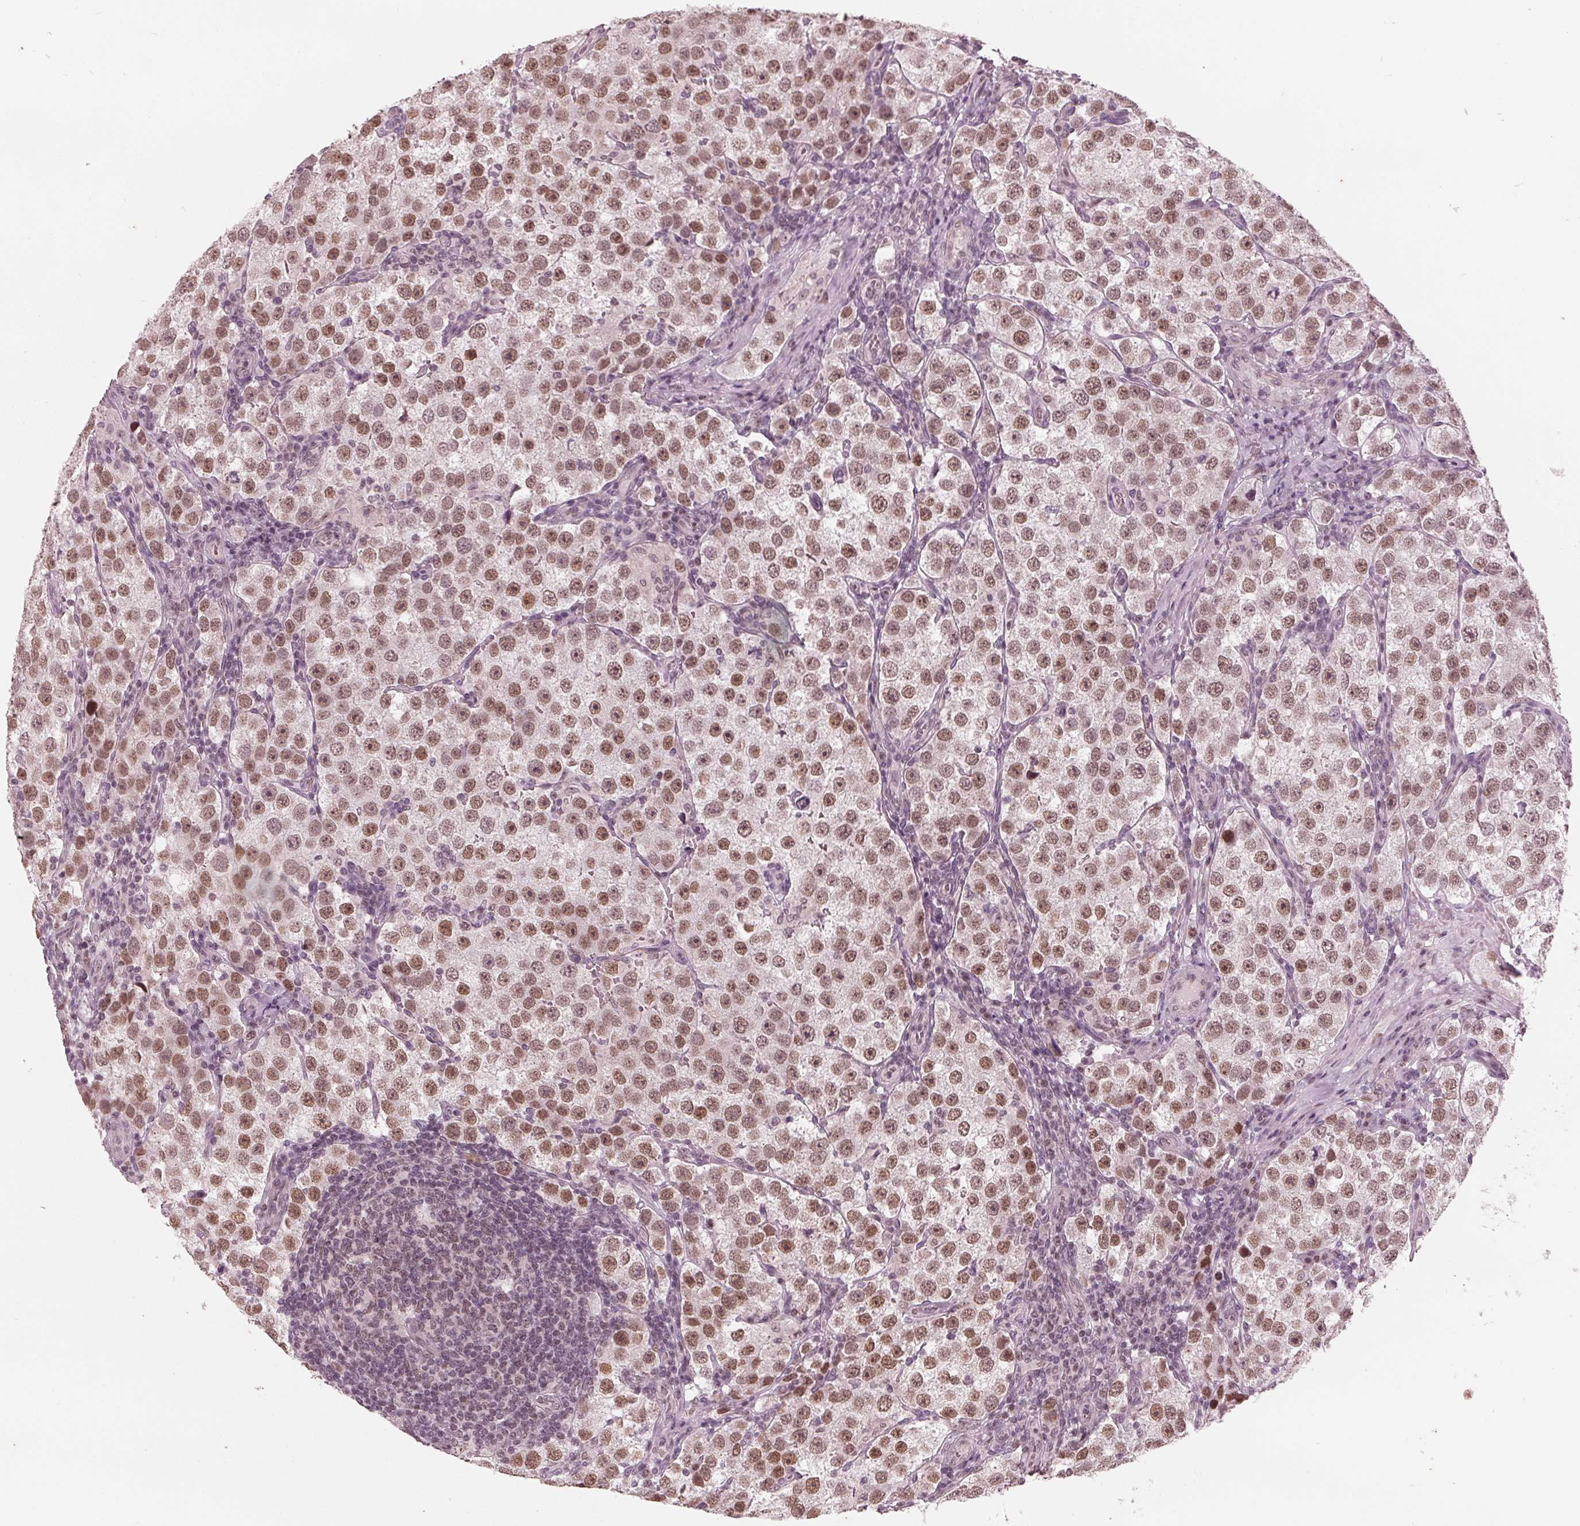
{"staining": {"intensity": "moderate", "quantity": ">75%", "location": "nuclear"}, "tissue": "testis cancer", "cell_type": "Tumor cells", "image_type": "cancer", "snomed": [{"axis": "morphology", "description": "Seminoma, NOS"}, {"axis": "topography", "description": "Testis"}], "caption": "About >75% of tumor cells in human seminoma (testis) exhibit moderate nuclear protein expression as visualized by brown immunohistochemical staining.", "gene": "DNMT3L", "patient": {"sex": "male", "age": 37}}